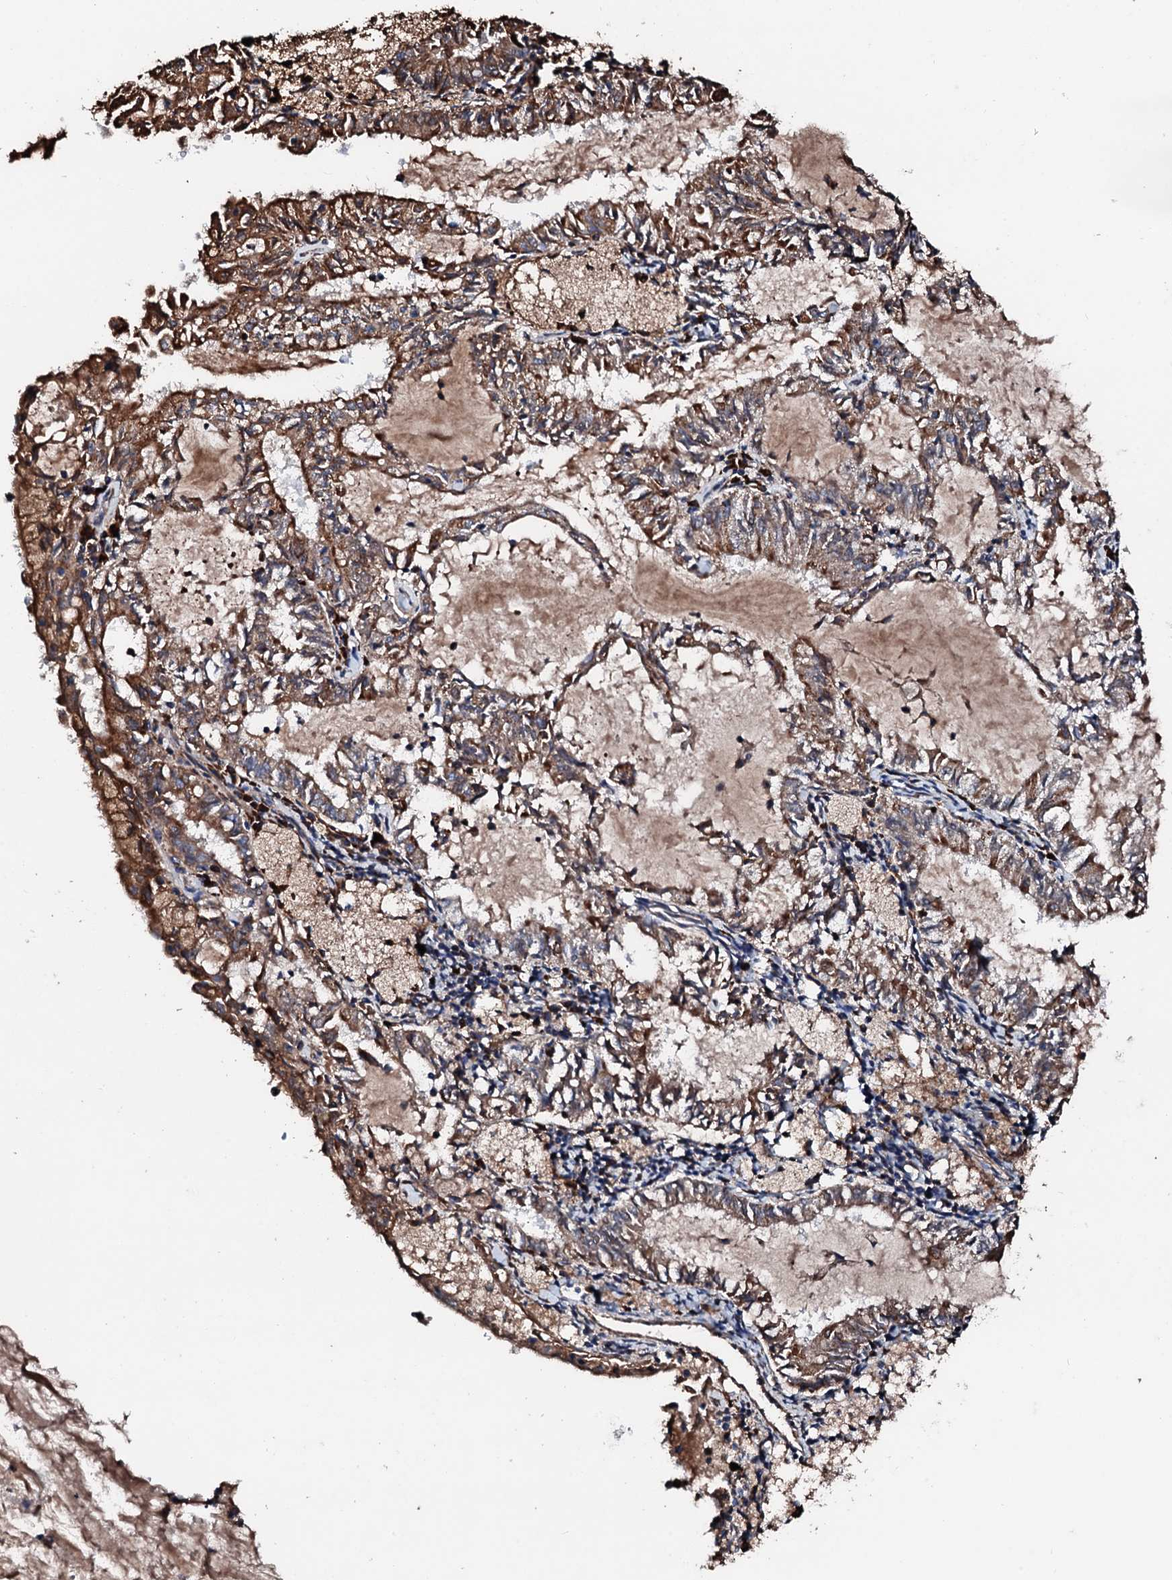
{"staining": {"intensity": "moderate", "quantity": ">75%", "location": "cytoplasmic/membranous"}, "tissue": "endometrial cancer", "cell_type": "Tumor cells", "image_type": "cancer", "snomed": [{"axis": "morphology", "description": "Adenocarcinoma, NOS"}, {"axis": "topography", "description": "Endometrium"}], "caption": "Immunohistochemical staining of endometrial cancer (adenocarcinoma) exhibits moderate cytoplasmic/membranous protein staining in about >75% of tumor cells. (DAB = brown stain, brightfield microscopy at high magnification).", "gene": "KIF18A", "patient": {"sex": "female", "age": 57}}